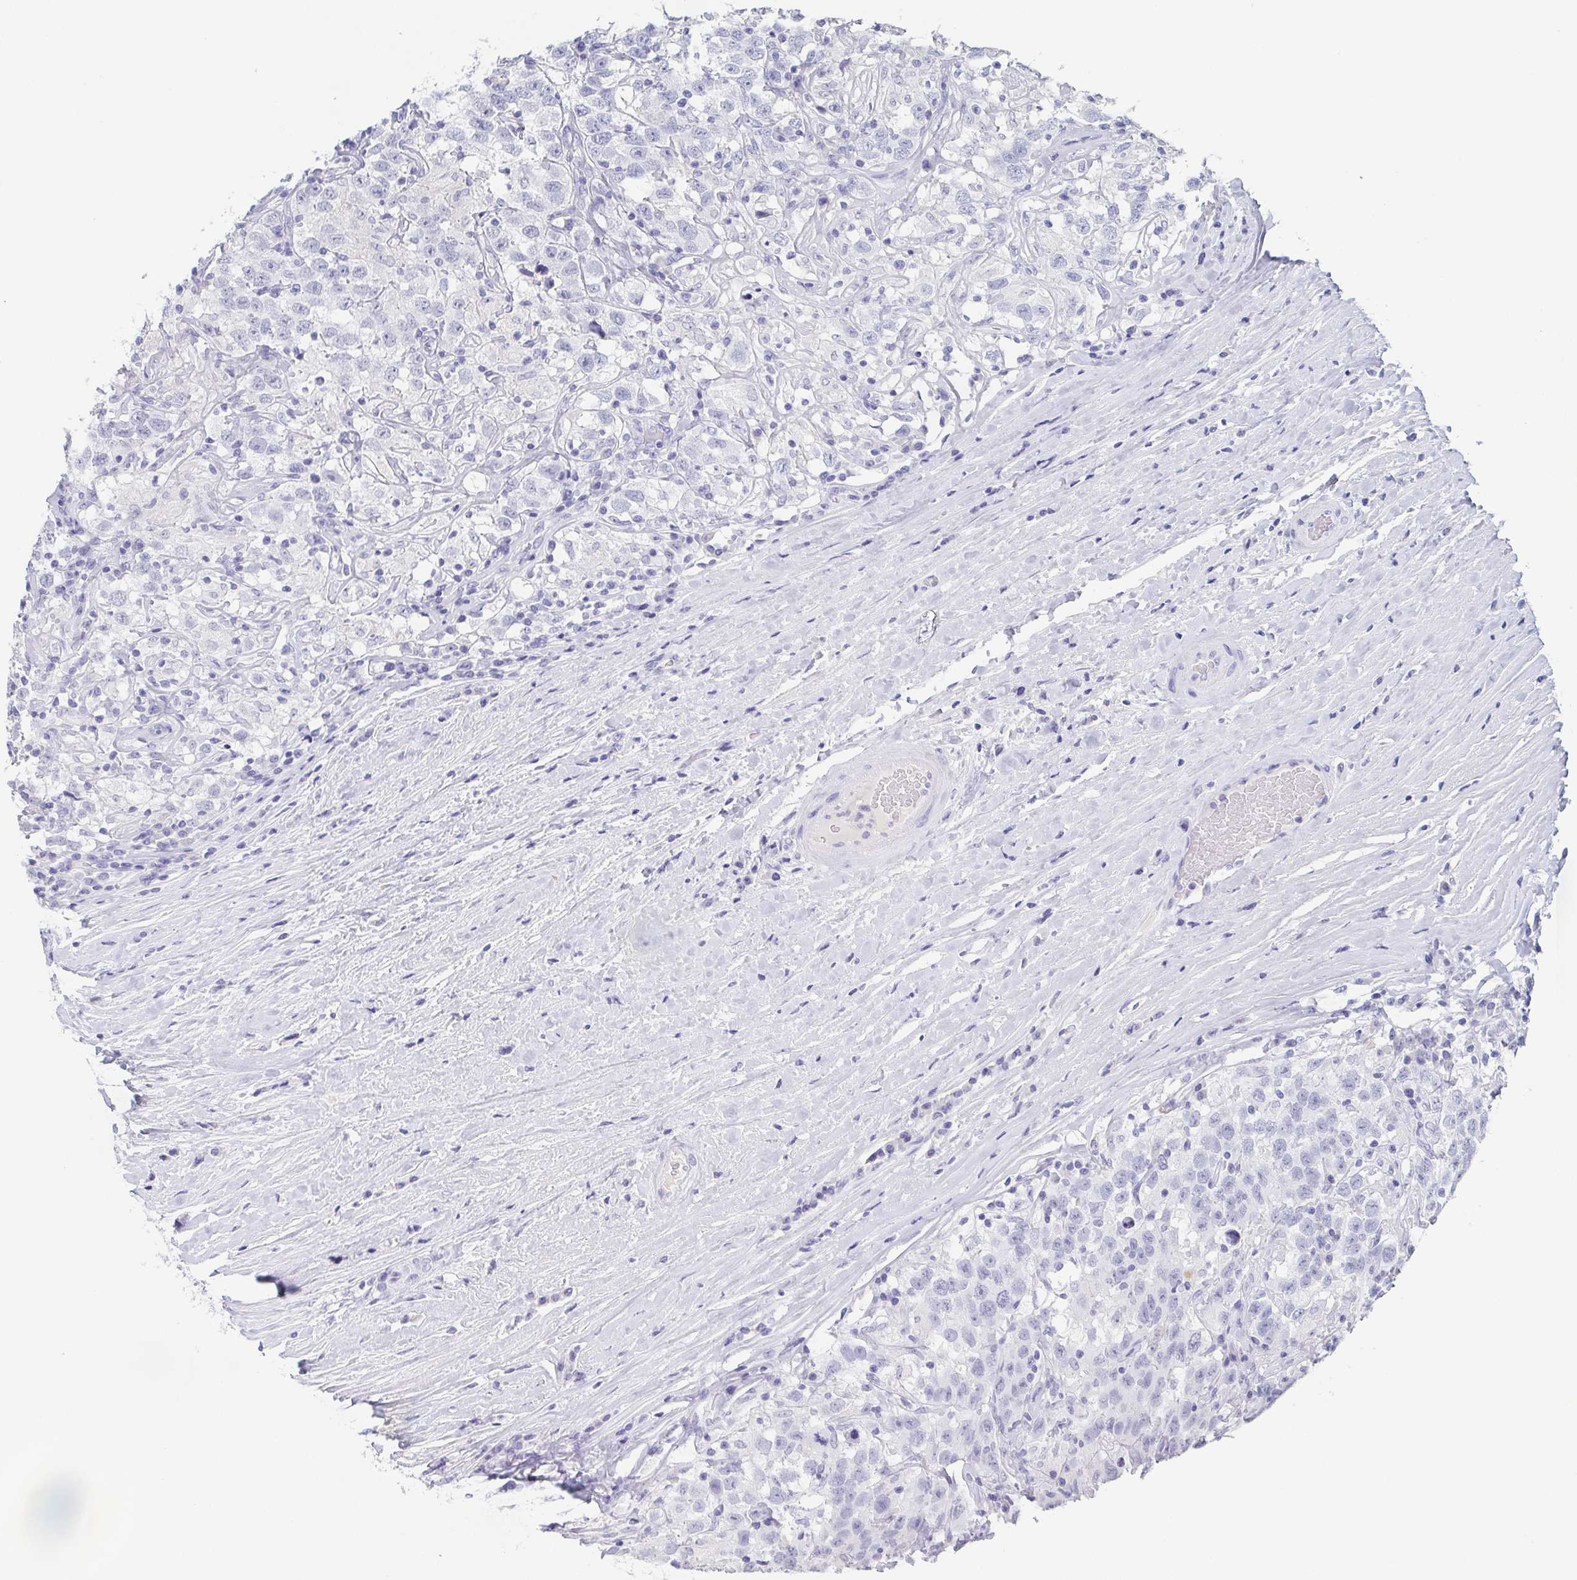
{"staining": {"intensity": "negative", "quantity": "none", "location": "none"}, "tissue": "testis cancer", "cell_type": "Tumor cells", "image_type": "cancer", "snomed": [{"axis": "morphology", "description": "Seminoma, NOS"}, {"axis": "topography", "description": "Testis"}], "caption": "Human testis seminoma stained for a protein using immunohistochemistry (IHC) shows no expression in tumor cells.", "gene": "ITLN1", "patient": {"sex": "male", "age": 41}}